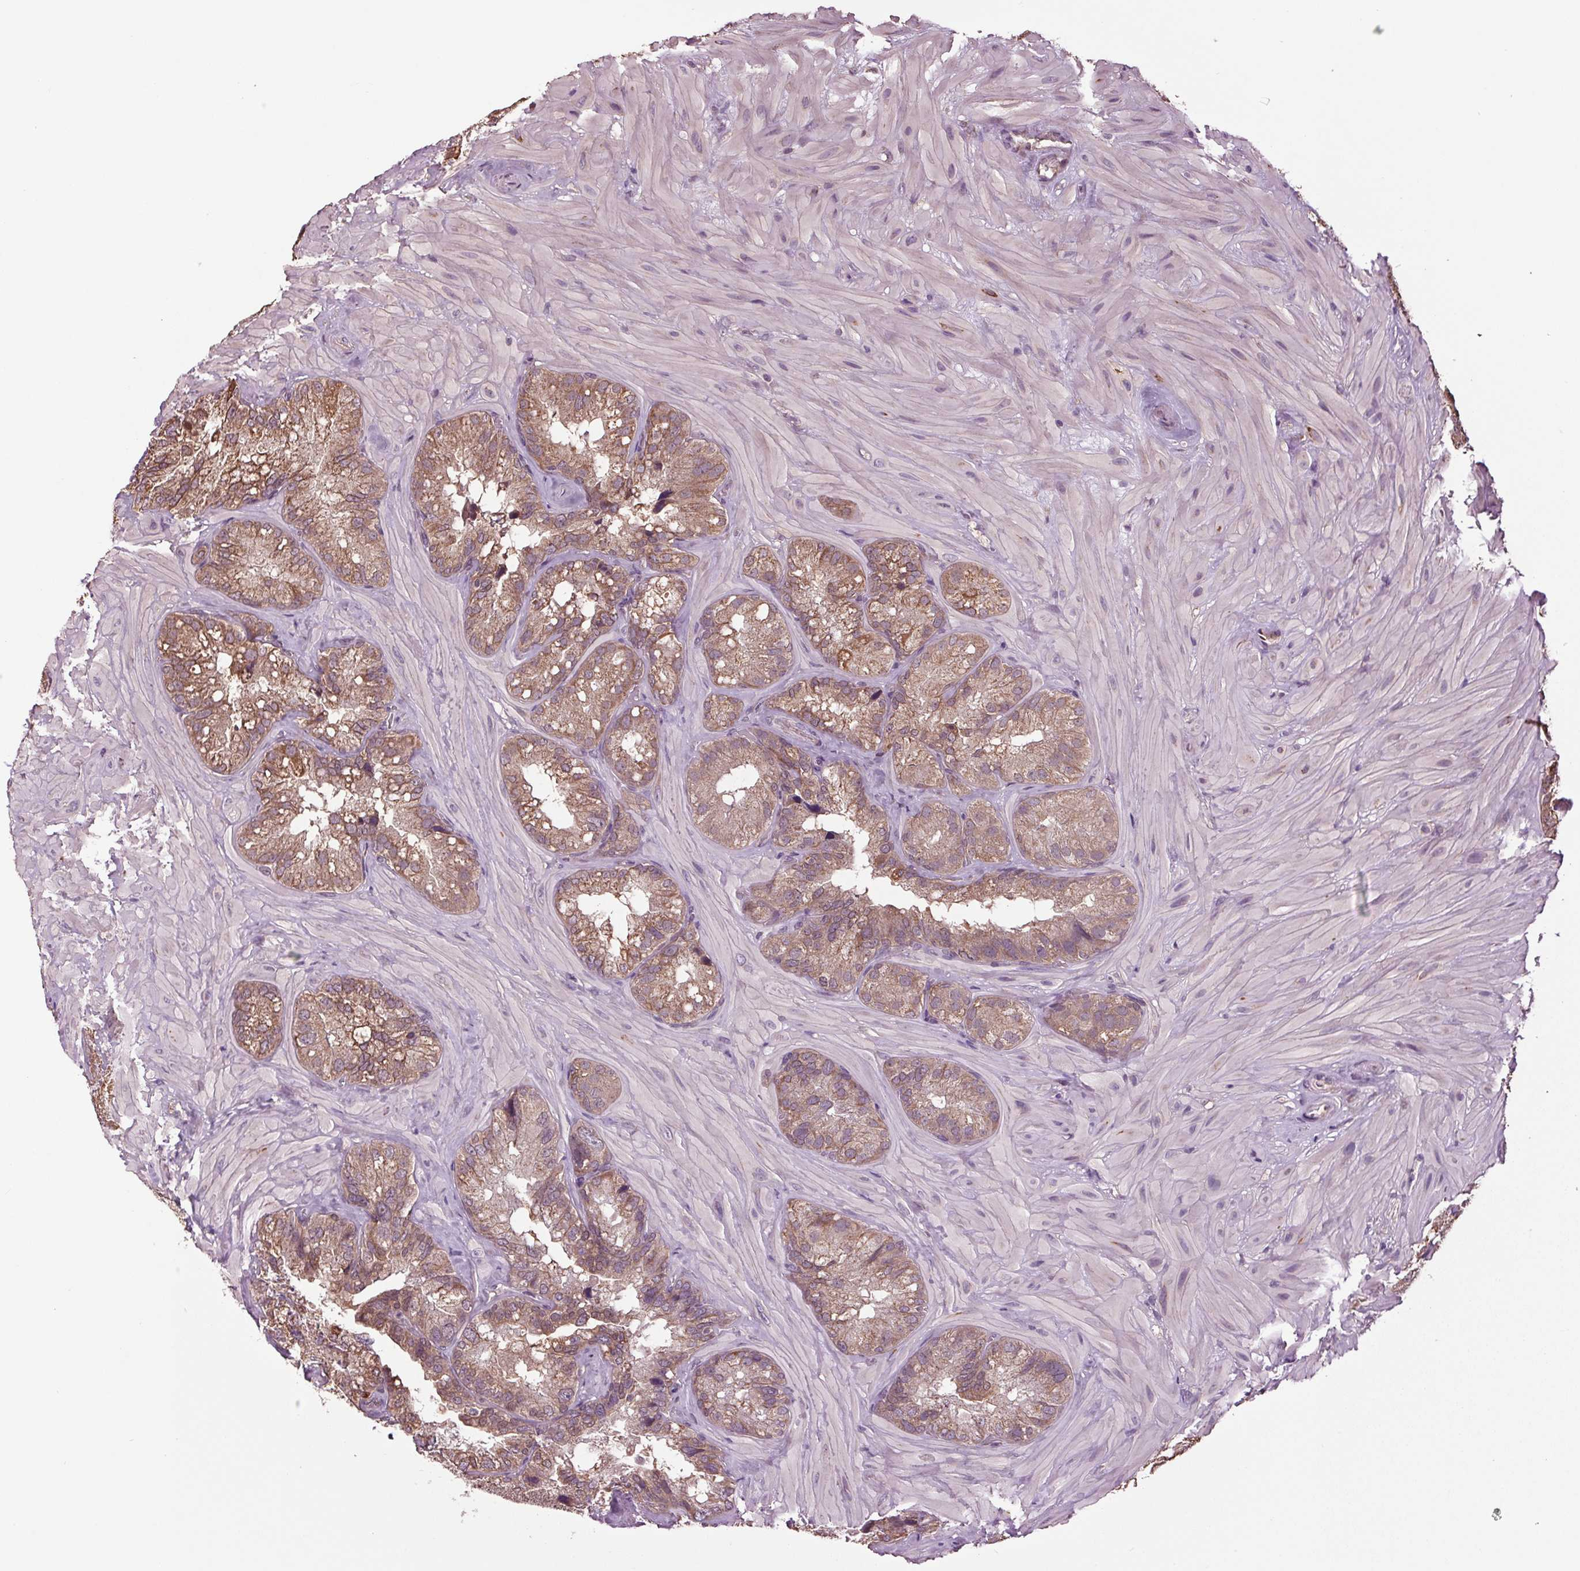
{"staining": {"intensity": "moderate", "quantity": ">75%", "location": "cytoplasmic/membranous"}, "tissue": "seminal vesicle", "cell_type": "Glandular cells", "image_type": "normal", "snomed": [{"axis": "morphology", "description": "Normal tissue, NOS"}, {"axis": "topography", "description": "Seminal veicle"}], "caption": "DAB immunohistochemical staining of normal seminal vesicle displays moderate cytoplasmic/membranous protein staining in approximately >75% of glandular cells.", "gene": "RNPEP", "patient": {"sex": "male", "age": 60}}